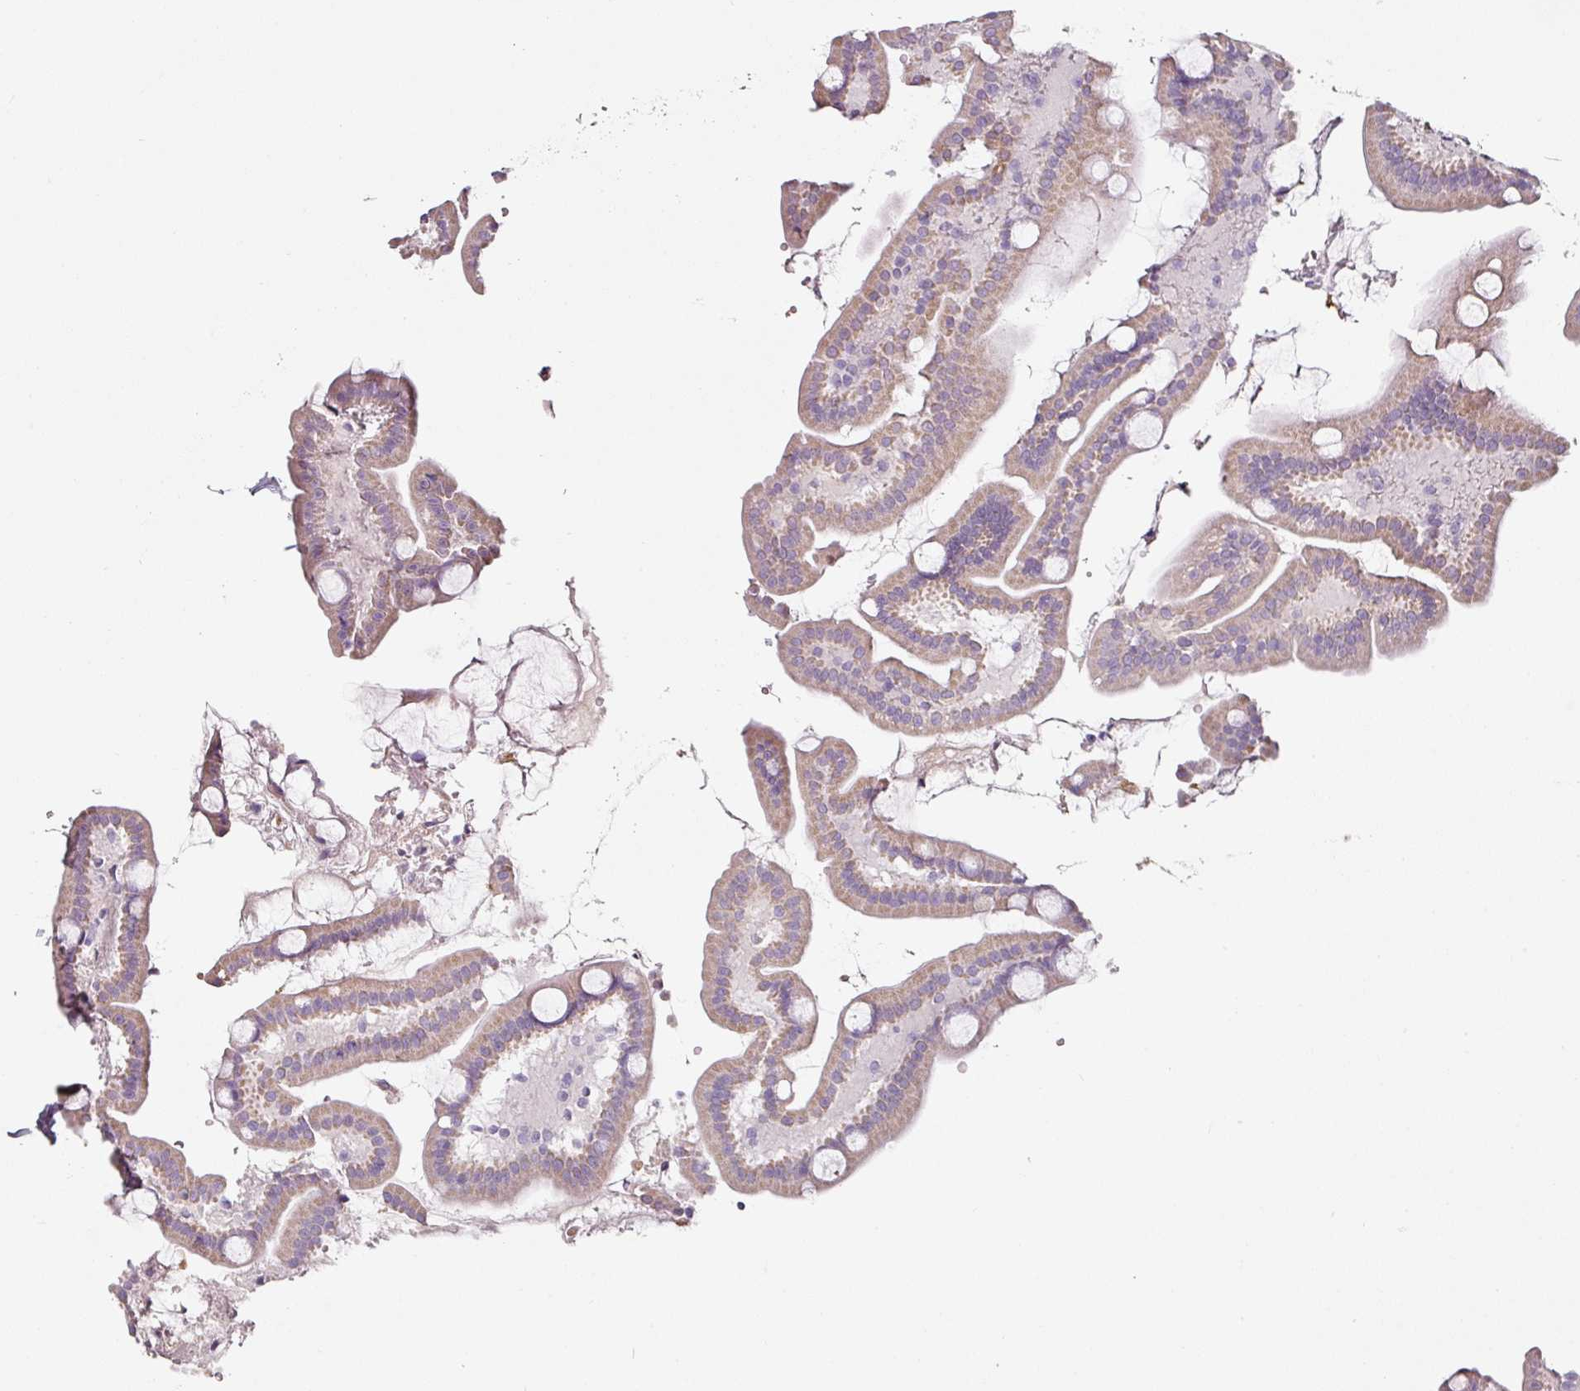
{"staining": {"intensity": "weak", "quantity": "25%-75%", "location": "cytoplasmic/membranous"}, "tissue": "duodenum", "cell_type": "Glandular cells", "image_type": "normal", "snomed": [{"axis": "morphology", "description": "Normal tissue, NOS"}, {"axis": "topography", "description": "Duodenum"}], "caption": "Protein expression analysis of unremarkable duodenum shows weak cytoplasmic/membranous positivity in about 25%-75% of glandular cells. The staining is performed using DAB brown chromogen to label protein expression. The nuclei are counter-stained blue using hematoxylin.", "gene": "CAP2", "patient": {"sex": "male", "age": 55}}